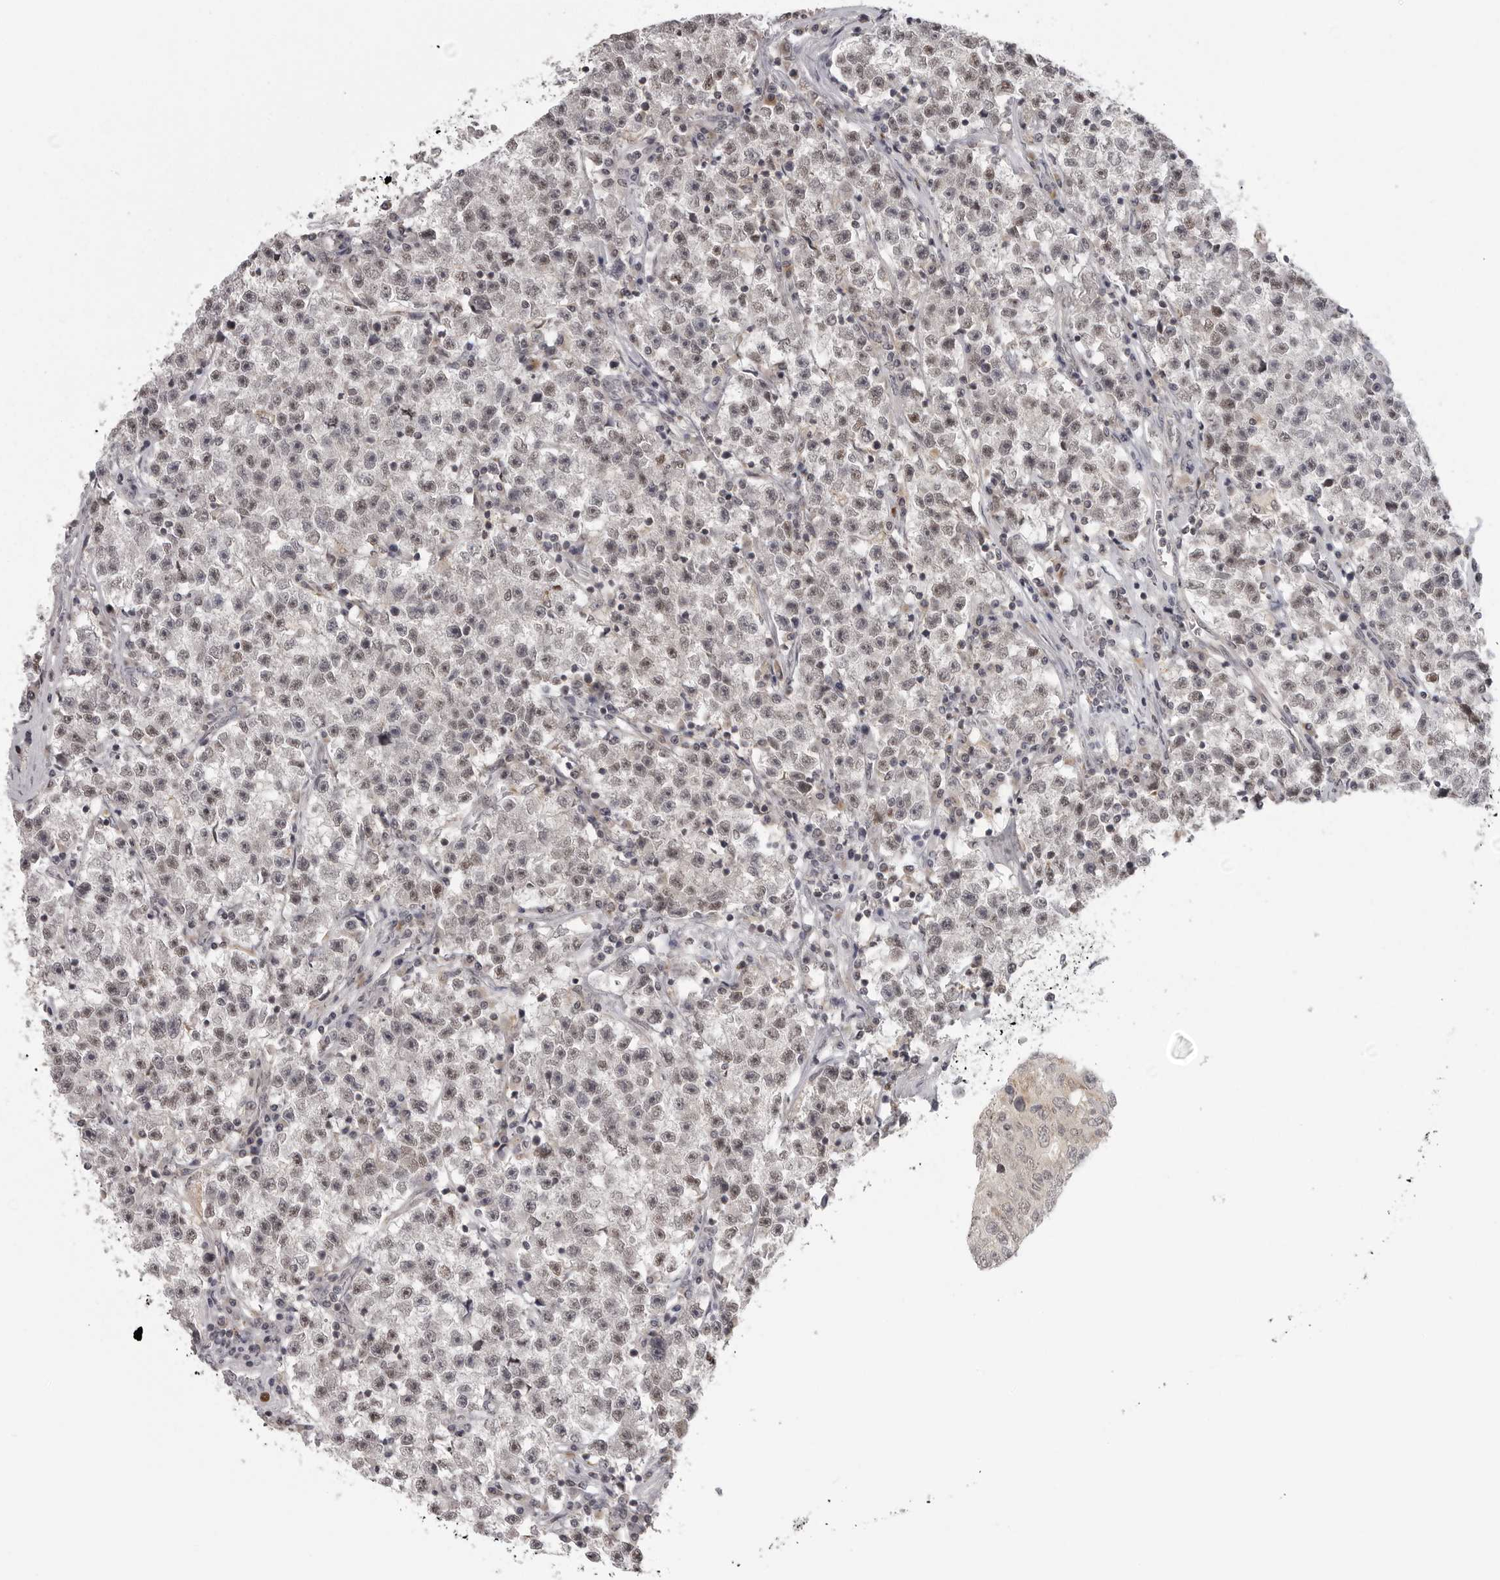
{"staining": {"intensity": "weak", "quantity": ">75%", "location": "nuclear"}, "tissue": "testis cancer", "cell_type": "Tumor cells", "image_type": "cancer", "snomed": [{"axis": "morphology", "description": "Seminoma, NOS"}, {"axis": "topography", "description": "Testis"}], "caption": "Immunohistochemical staining of human testis cancer (seminoma) reveals weak nuclear protein expression in about >75% of tumor cells.", "gene": "TUT4", "patient": {"sex": "male", "age": 22}}